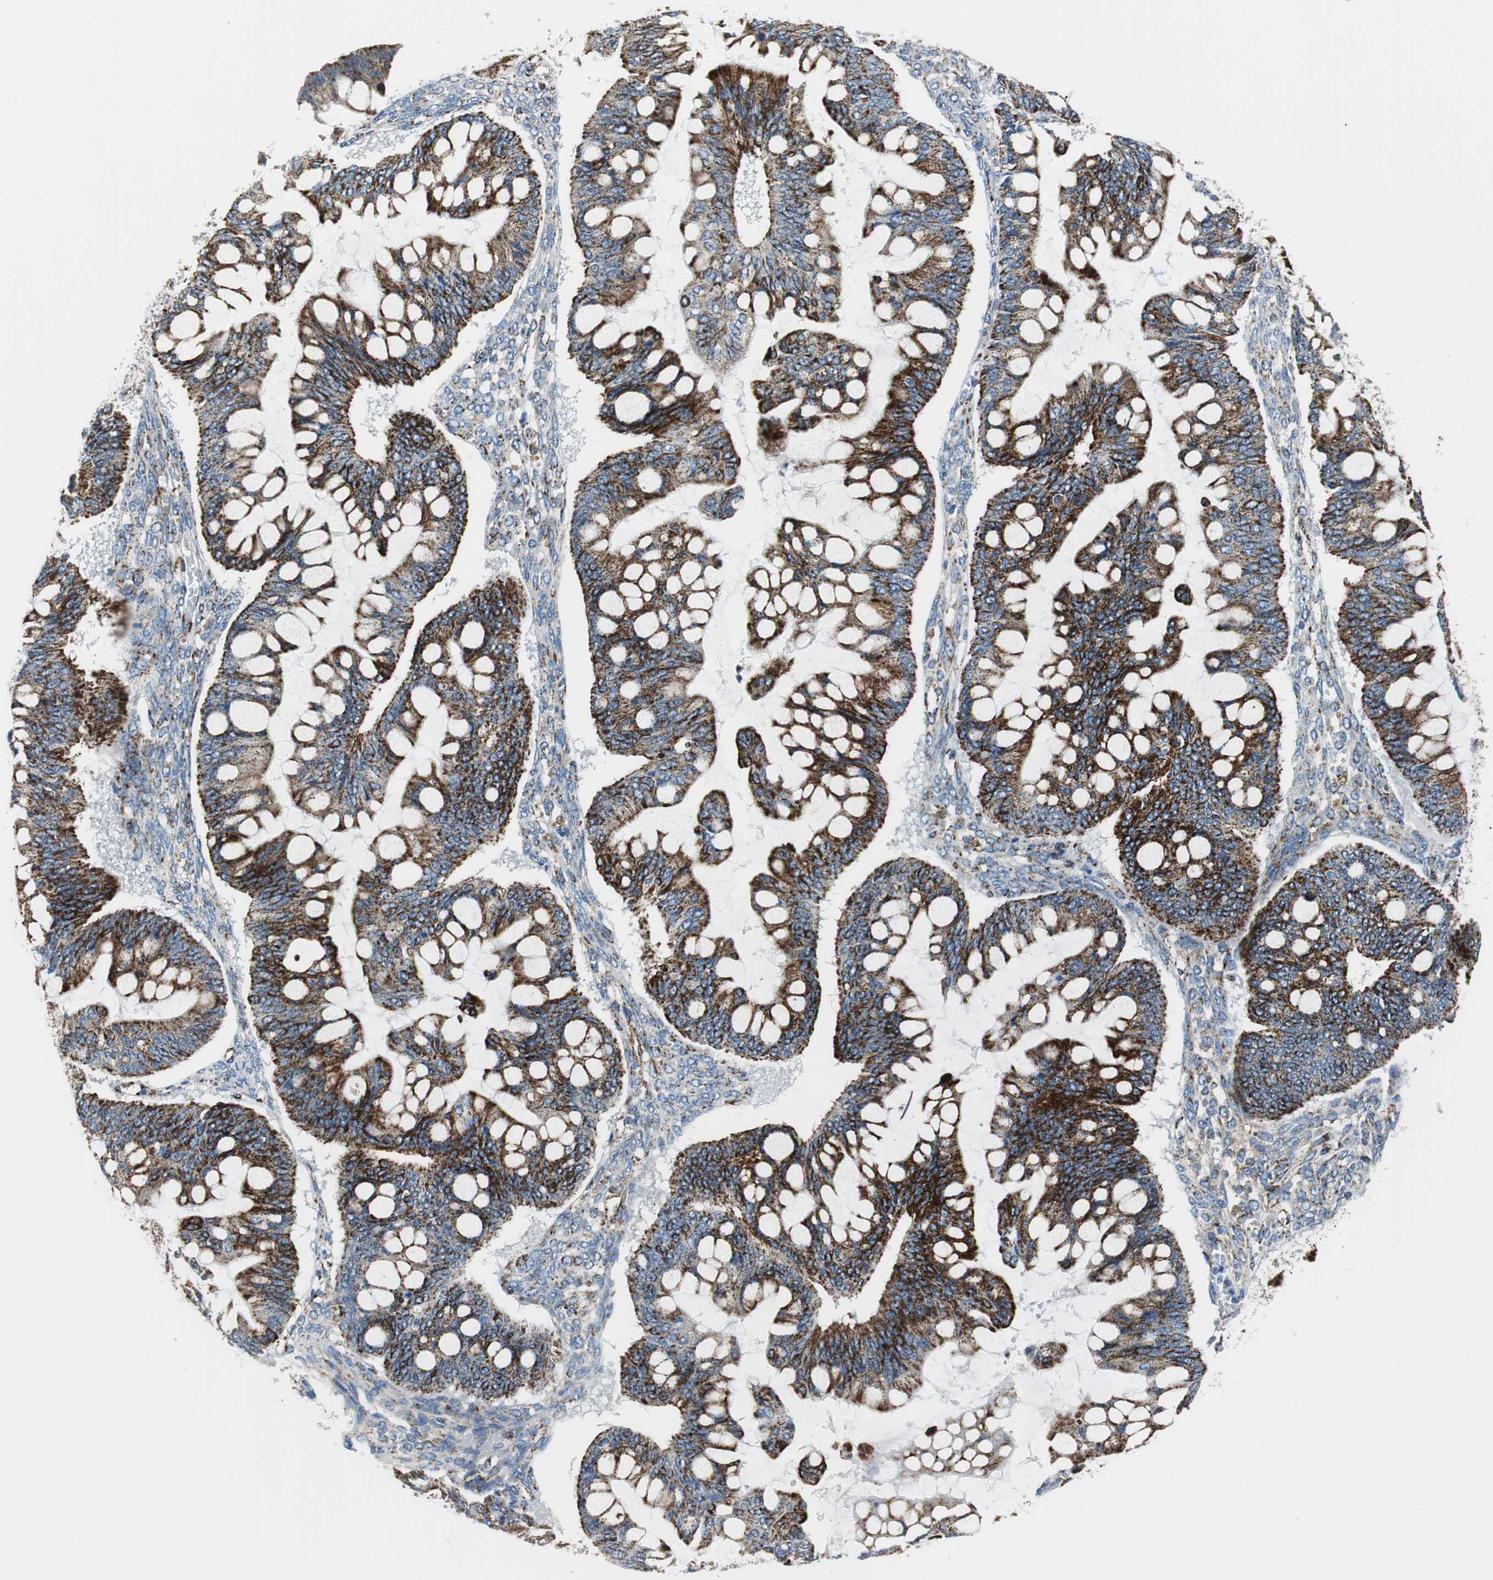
{"staining": {"intensity": "strong", "quantity": ">75%", "location": "cytoplasmic/membranous"}, "tissue": "ovarian cancer", "cell_type": "Tumor cells", "image_type": "cancer", "snomed": [{"axis": "morphology", "description": "Cystadenocarcinoma, mucinous, NOS"}, {"axis": "topography", "description": "Ovary"}], "caption": "IHC photomicrograph of ovarian cancer (mucinous cystadenocarcinoma) stained for a protein (brown), which exhibits high levels of strong cytoplasmic/membranous positivity in approximately >75% of tumor cells.", "gene": "C1QTNF7", "patient": {"sex": "female", "age": 73}}